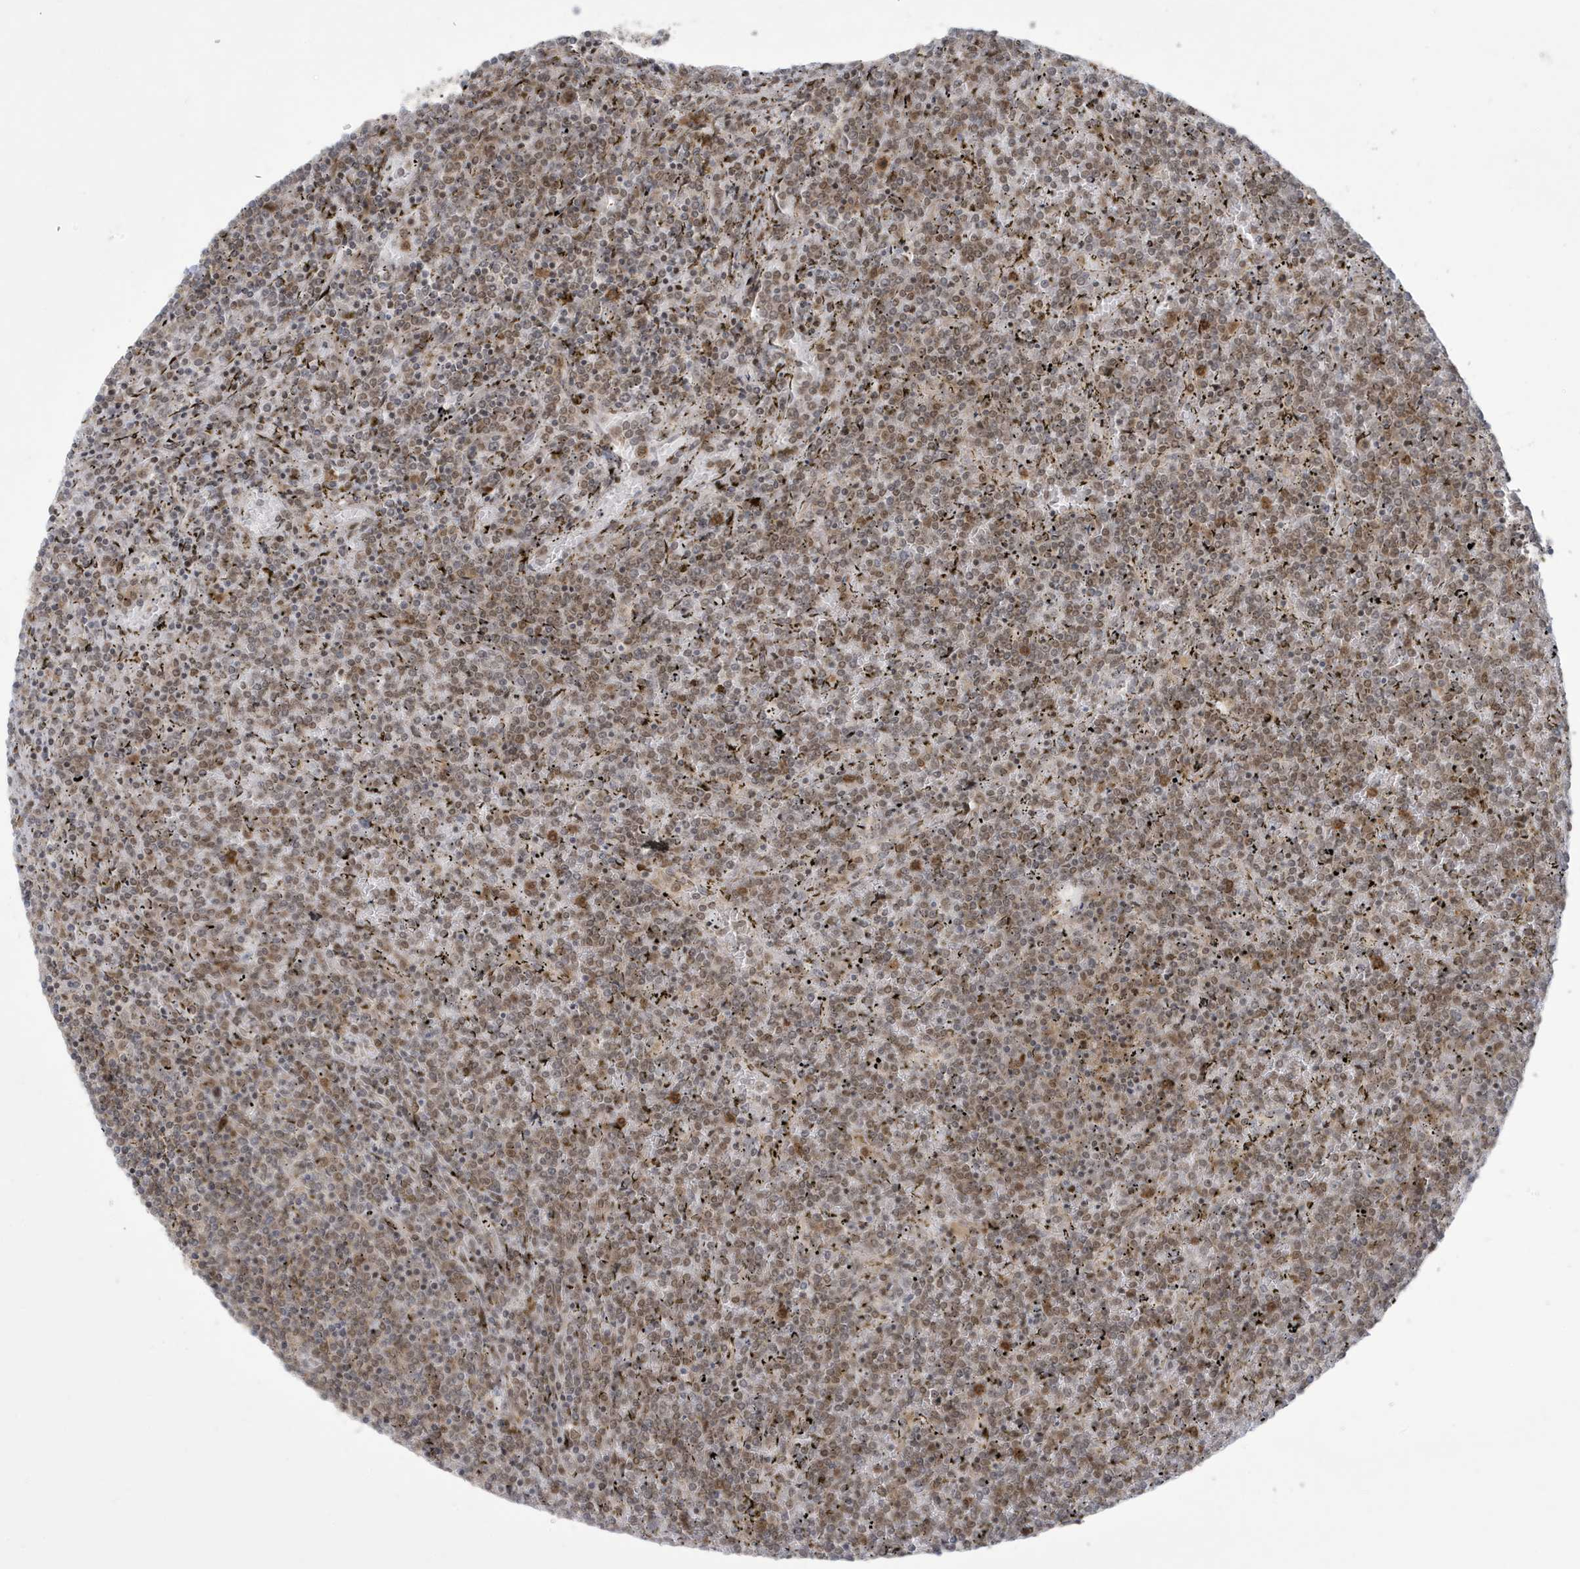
{"staining": {"intensity": "moderate", "quantity": ">75%", "location": "cytoplasmic/membranous,nuclear"}, "tissue": "lymphoma", "cell_type": "Tumor cells", "image_type": "cancer", "snomed": [{"axis": "morphology", "description": "Malignant lymphoma, non-Hodgkin's type, Low grade"}, {"axis": "topography", "description": "Spleen"}], "caption": "Protein expression analysis of human lymphoma reveals moderate cytoplasmic/membranous and nuclear positivity in about >75% of tumor cells. (brown staining indicates protein expression, while blue staining denotes nuclei).", "gene": "C1orf52", "patient": {"sex": "female", "age": 19}}